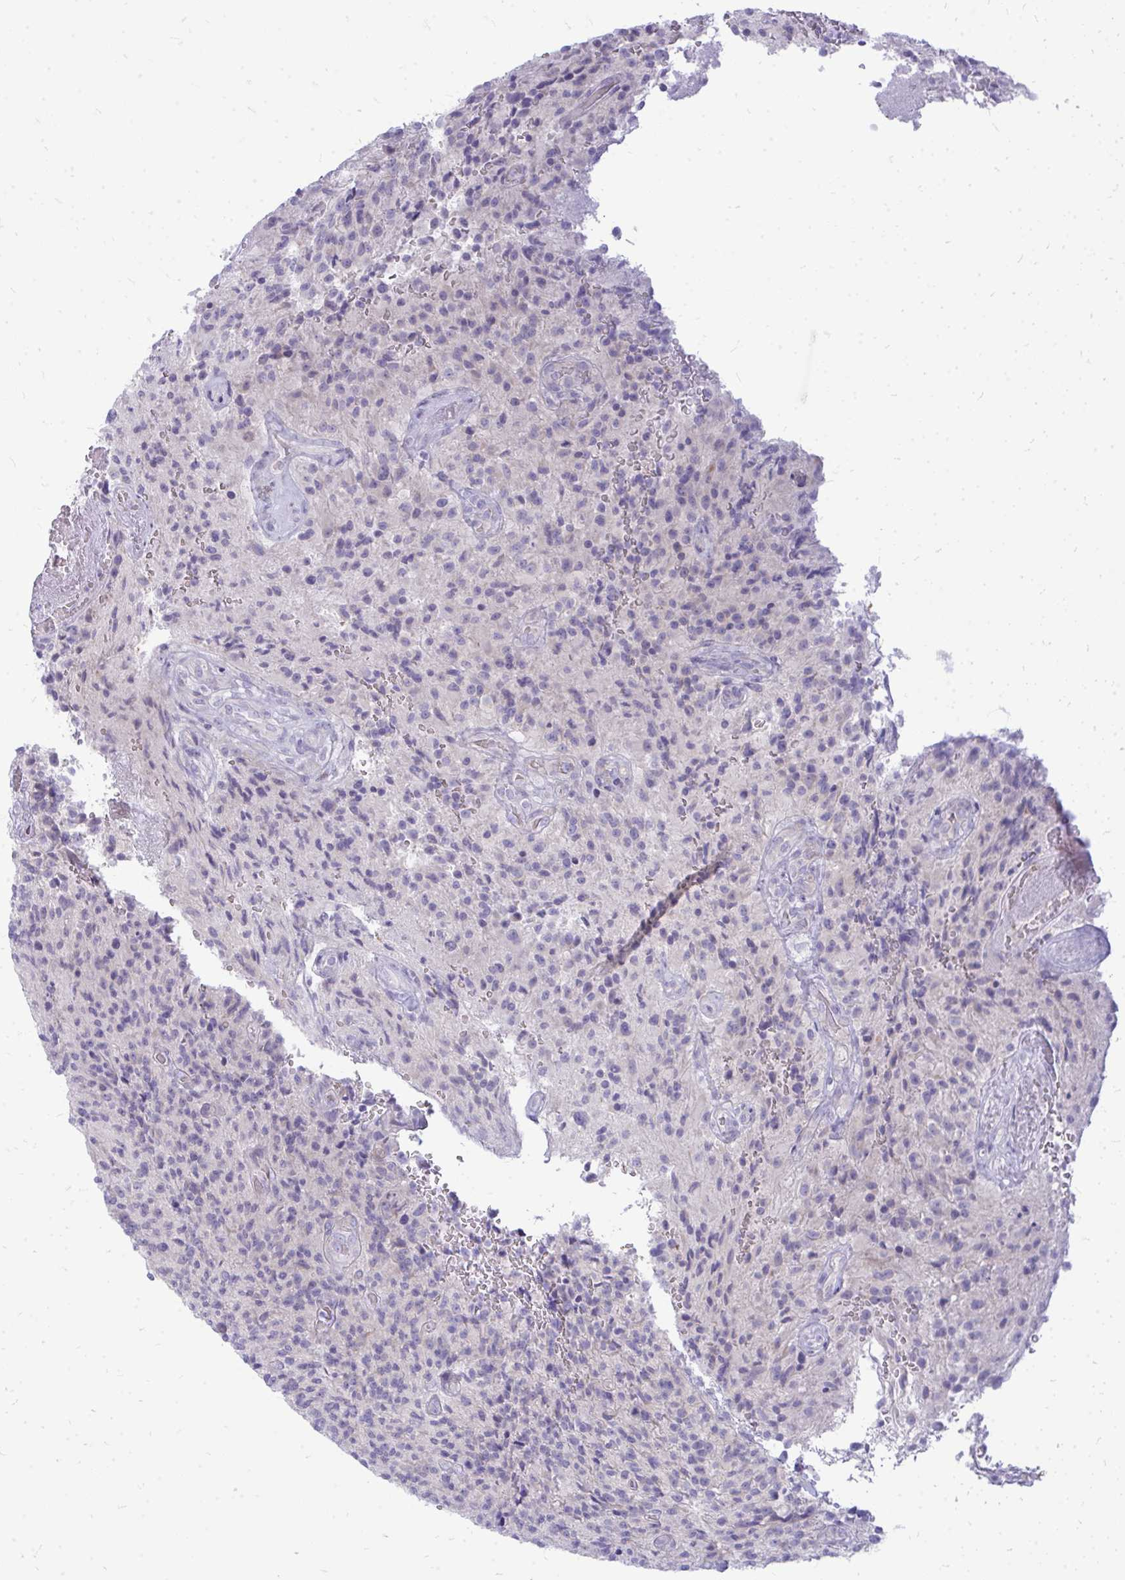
{"staining": {"intensity": "negative", "quantity": "none", "location": "none"}, "tissue": "glioma", "cell_type": "Tumor cells", "image_type": "cancer", "snomed": [{"axis": "morphology", "description": "Normal tissue, NOS"}, {"axis": "morphology", "description": "Glioma, malignant, High grade"}, {"axis": "topography", "description": "Cerebral cortex"}], "caption": "A high-resolution micrograph shows immunohistochemistry staining of glioma, which displays no significant staining in tumor cells.", "gene": "TSPEAR", "patient": {"sex": "male", "age": 56}}